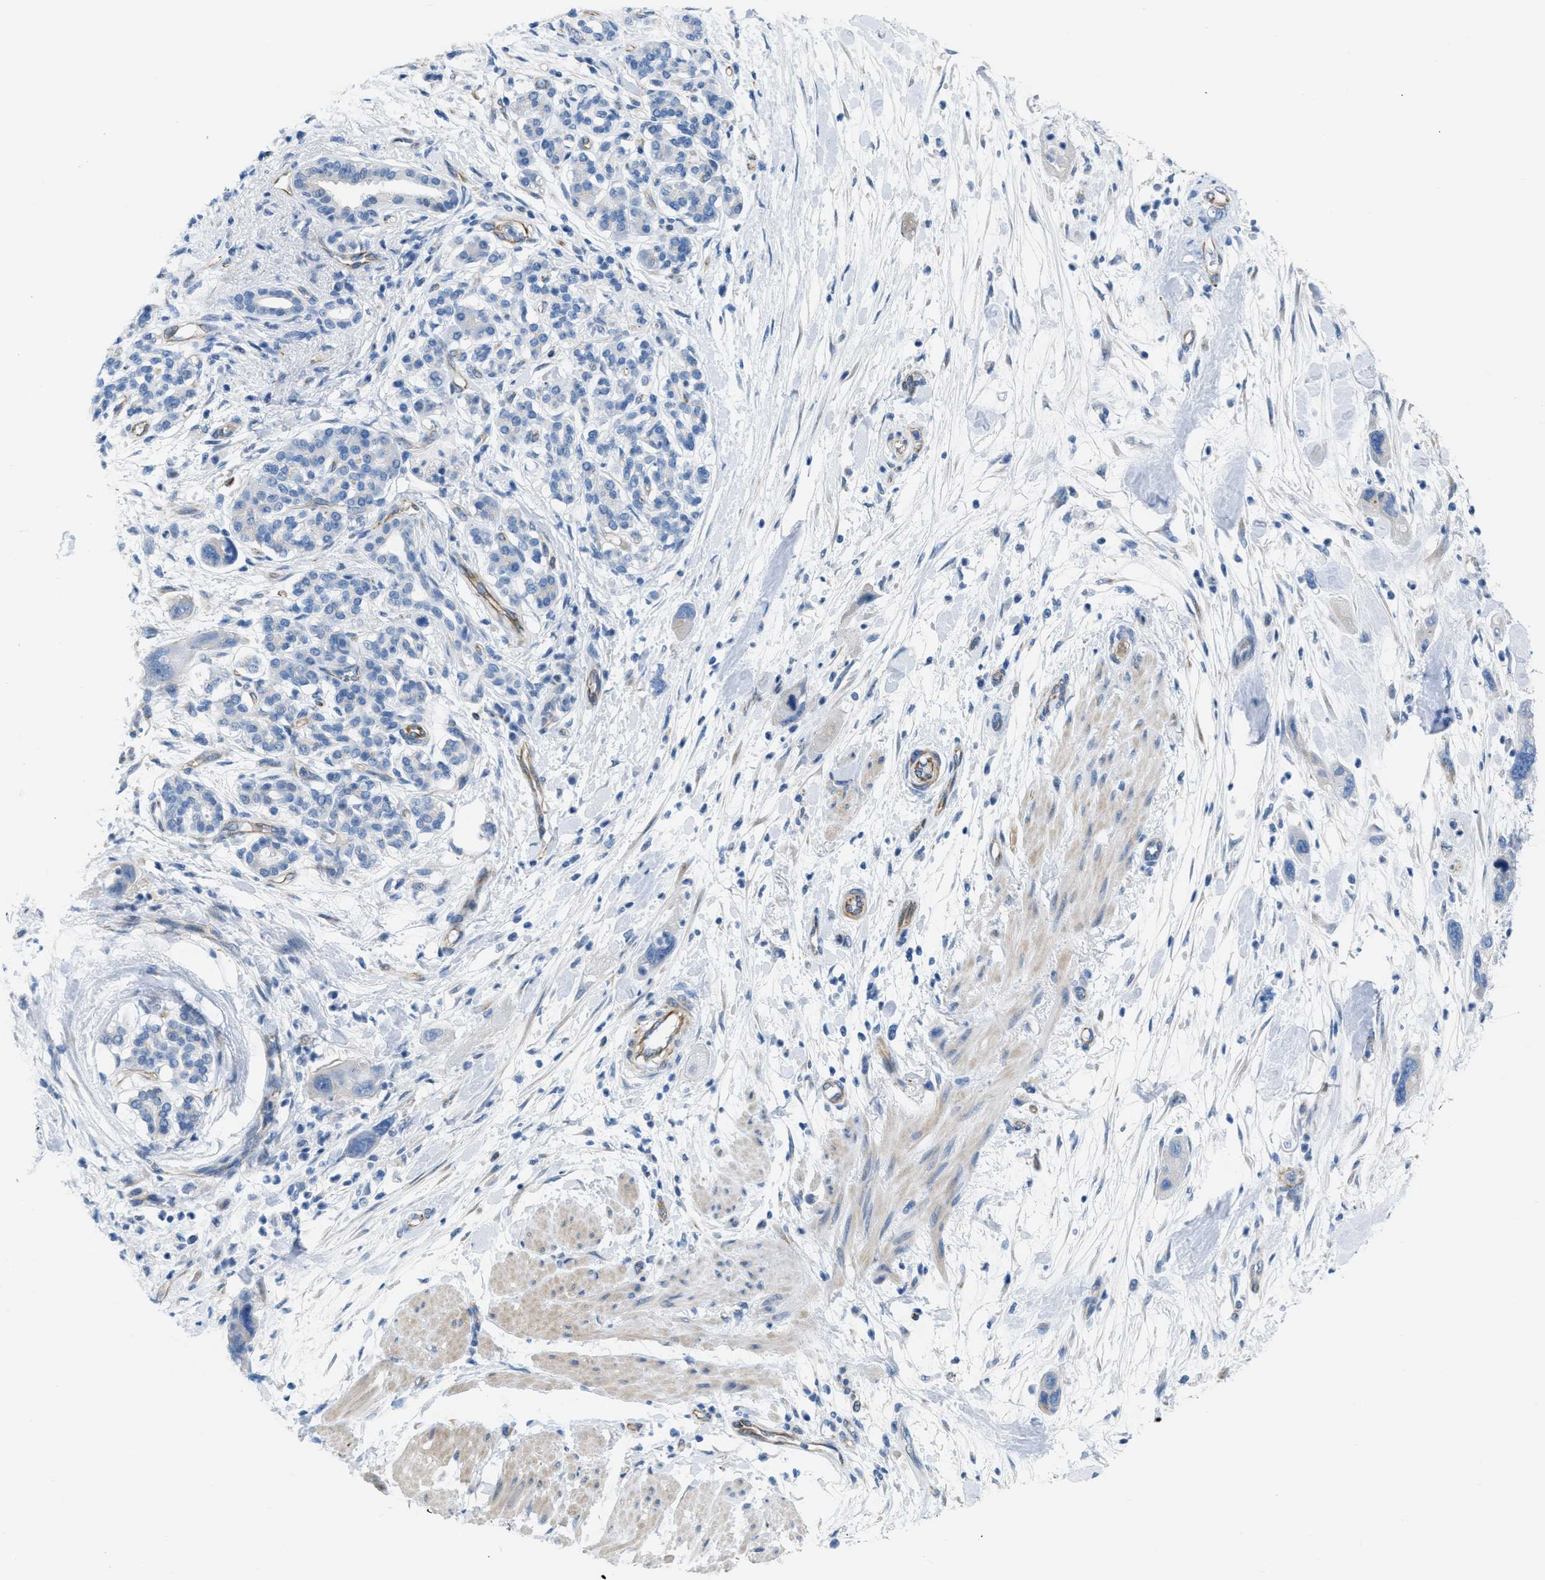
{"staining": {"intensity": "negative", "quantity": "none", "location": "none"}, "tissue": "pancreatic cancer", "cell_type": "Tumor cells", "image_type": "cancer", "snomed": [{"axis": "morphology", "description": "Normal tissue, NOS"}, {"axis": "morphology", "description": "Adenocarcinoma, NOS"}, {"axis": "topography", "description": "Pancreas"}], "caption": "This is a photomicrograph of immunohistochemistry (IHC) staining of pancreatic adenocarcinoma, which shows no expression in tumor cells.", "gene": "SLC12A1", "patient": {"sex": "female", "age": 71}}